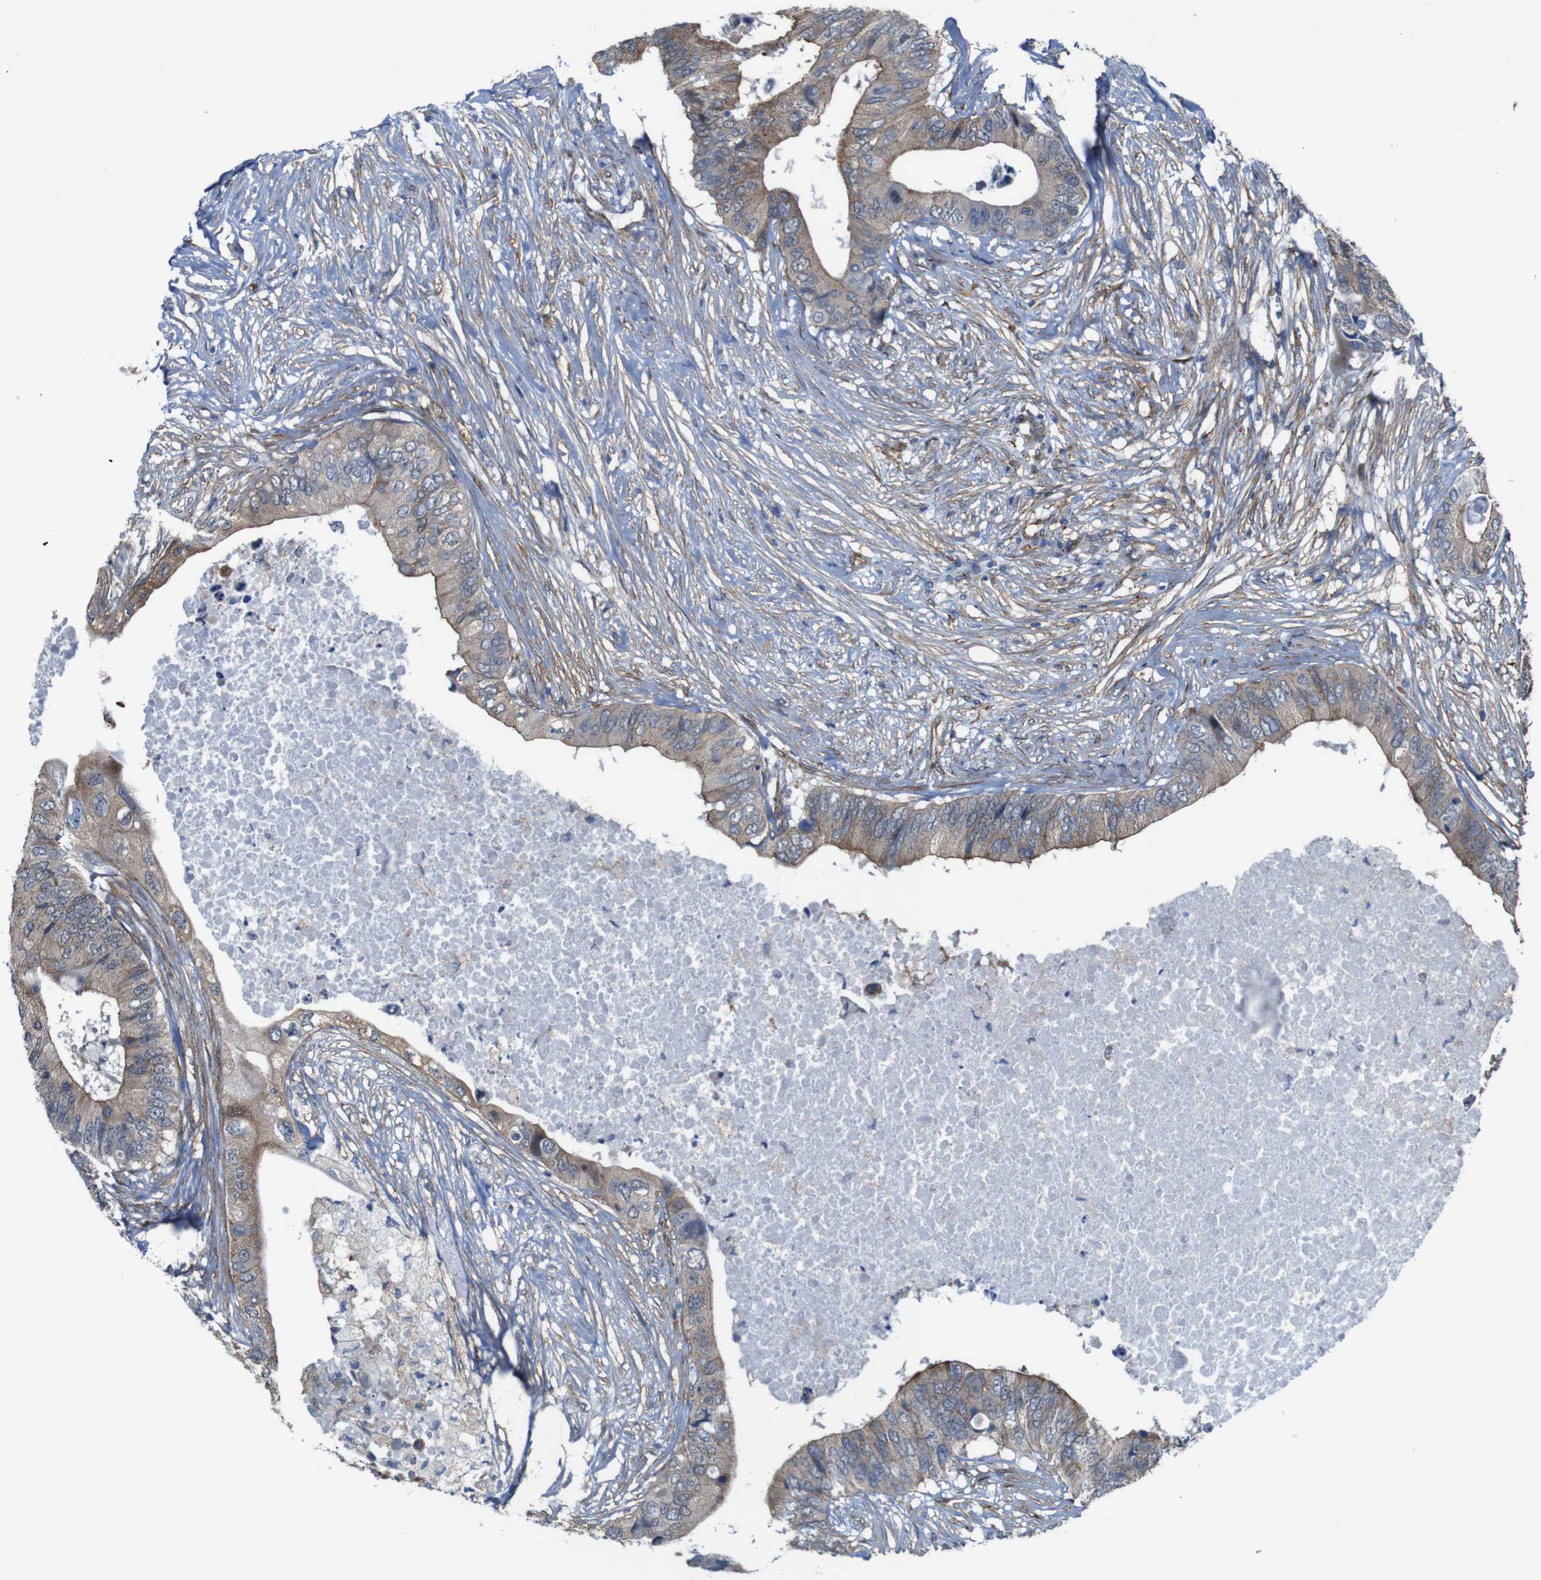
{"staining": {"intensity": "moderate", "quantity": ">75%", "location": "cytoplasmic/membranous"}, "tissue": "colorectal cancer", "cell_type": "Tumor cells", "image_type": "cancer", "snomed": [{"axis": "morphology", "description": "Adenocarcinoma, NOS"}, {"axis": "topography", "description": "Colon"}], "caption": "Protein expression analysis of human colorectal adenocarcinoma reveals moderate cytoplasmic/membranous expression in about >75% of tumor cells.", "gene": "PTGER4", "patient": {"sex": "male", "age": 71}}